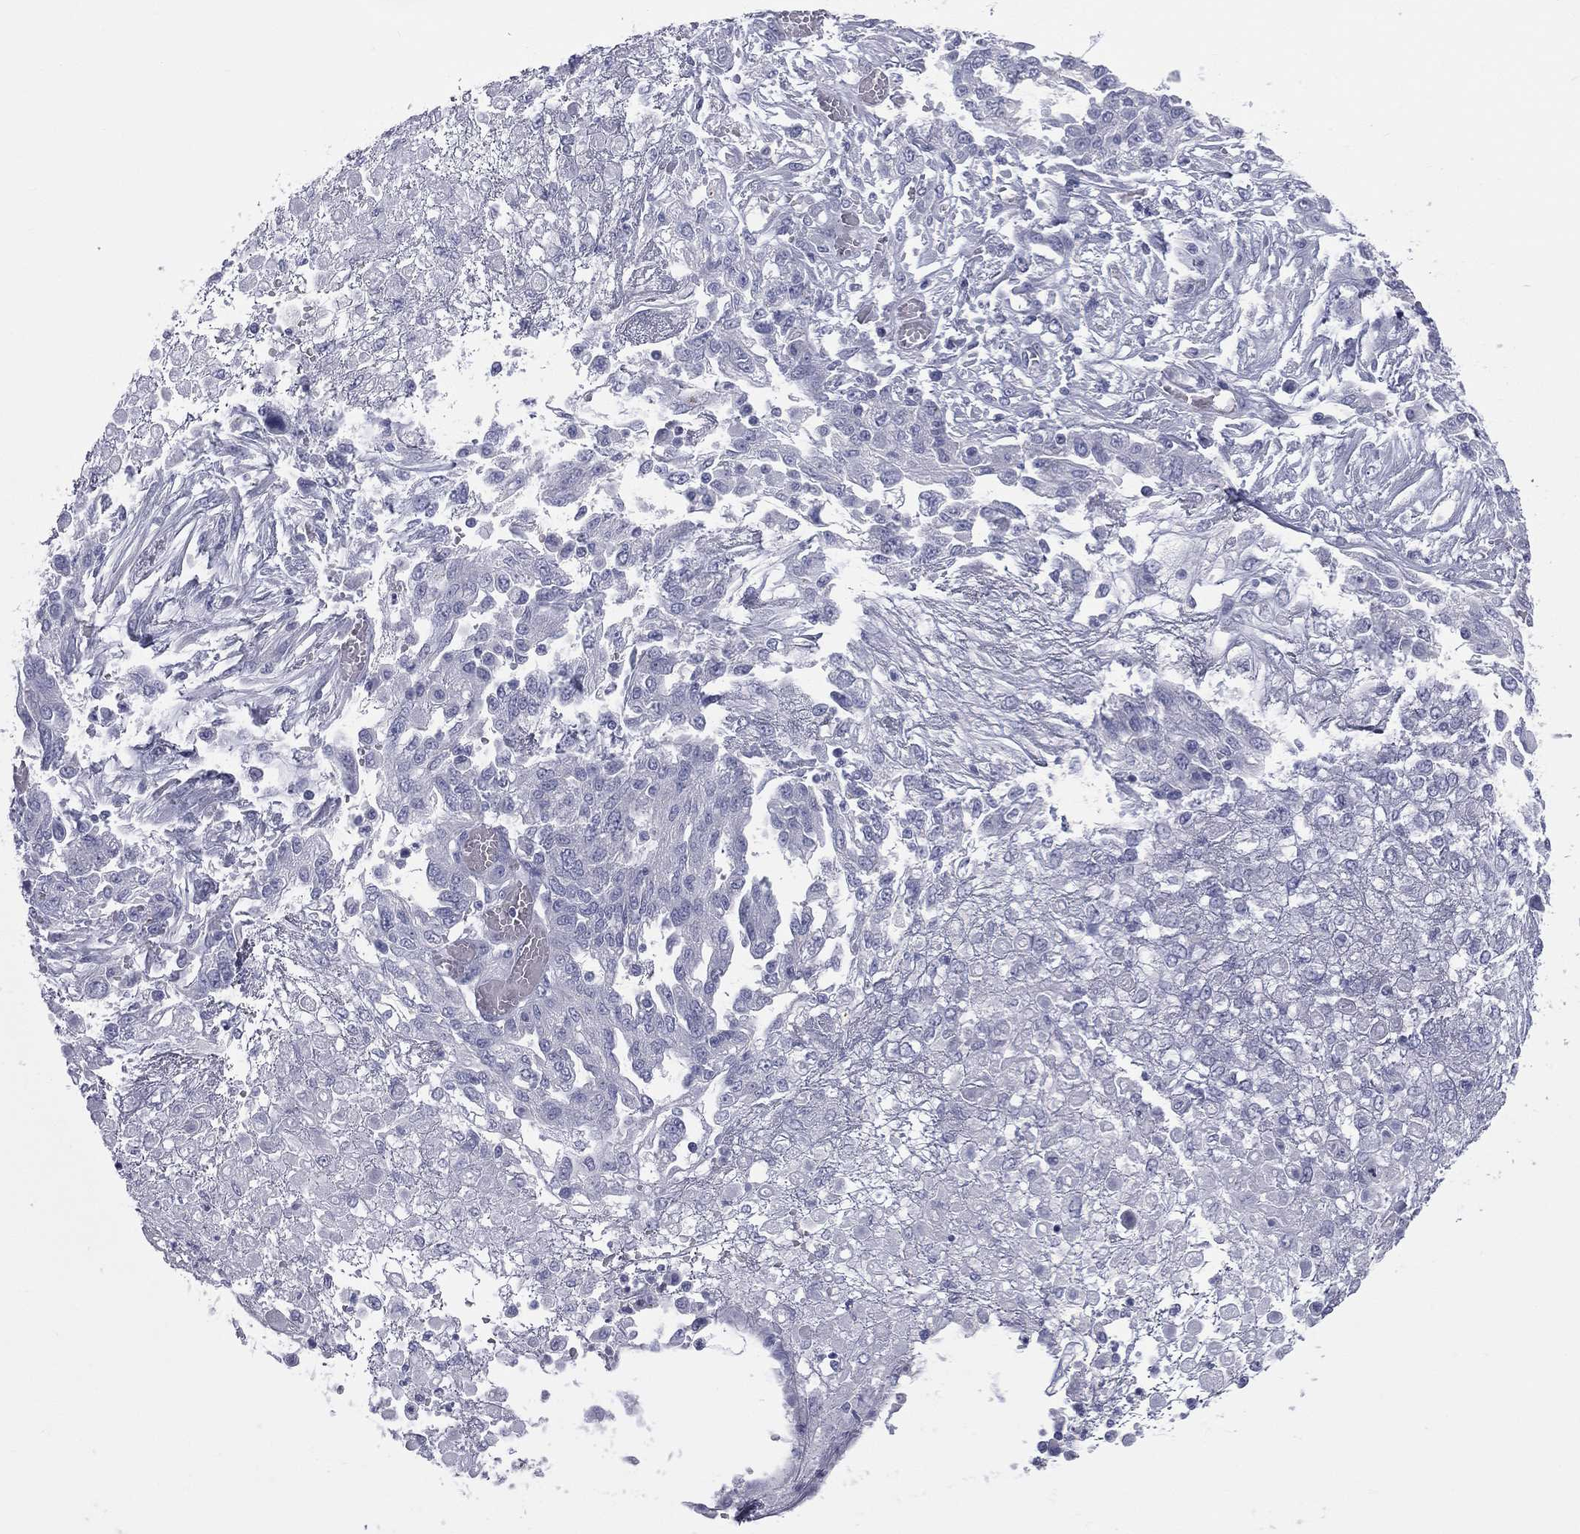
{"staining": {"intensity": "negative", "quantity": "none", "location": "none"}, "tissue": "ovarian cancer", "cell_type": "Tumor cells", "image_type": "cancer", "snomed": [{"axis": "morphology", "description": "Cystadenocarcinoma, serous, NOS"}, {"axis": "topography", "description": "Ovary"}], "caption": "Immunohistochemical staining of human serous cystadenocarcinoma (ovarian) displays no significant expression in tumor cells. (DAB (3,3'-diaminobenzidine) IHC, high magnification).", "gene": "MLN", "patient": {"sex": "female", "age": 67}}